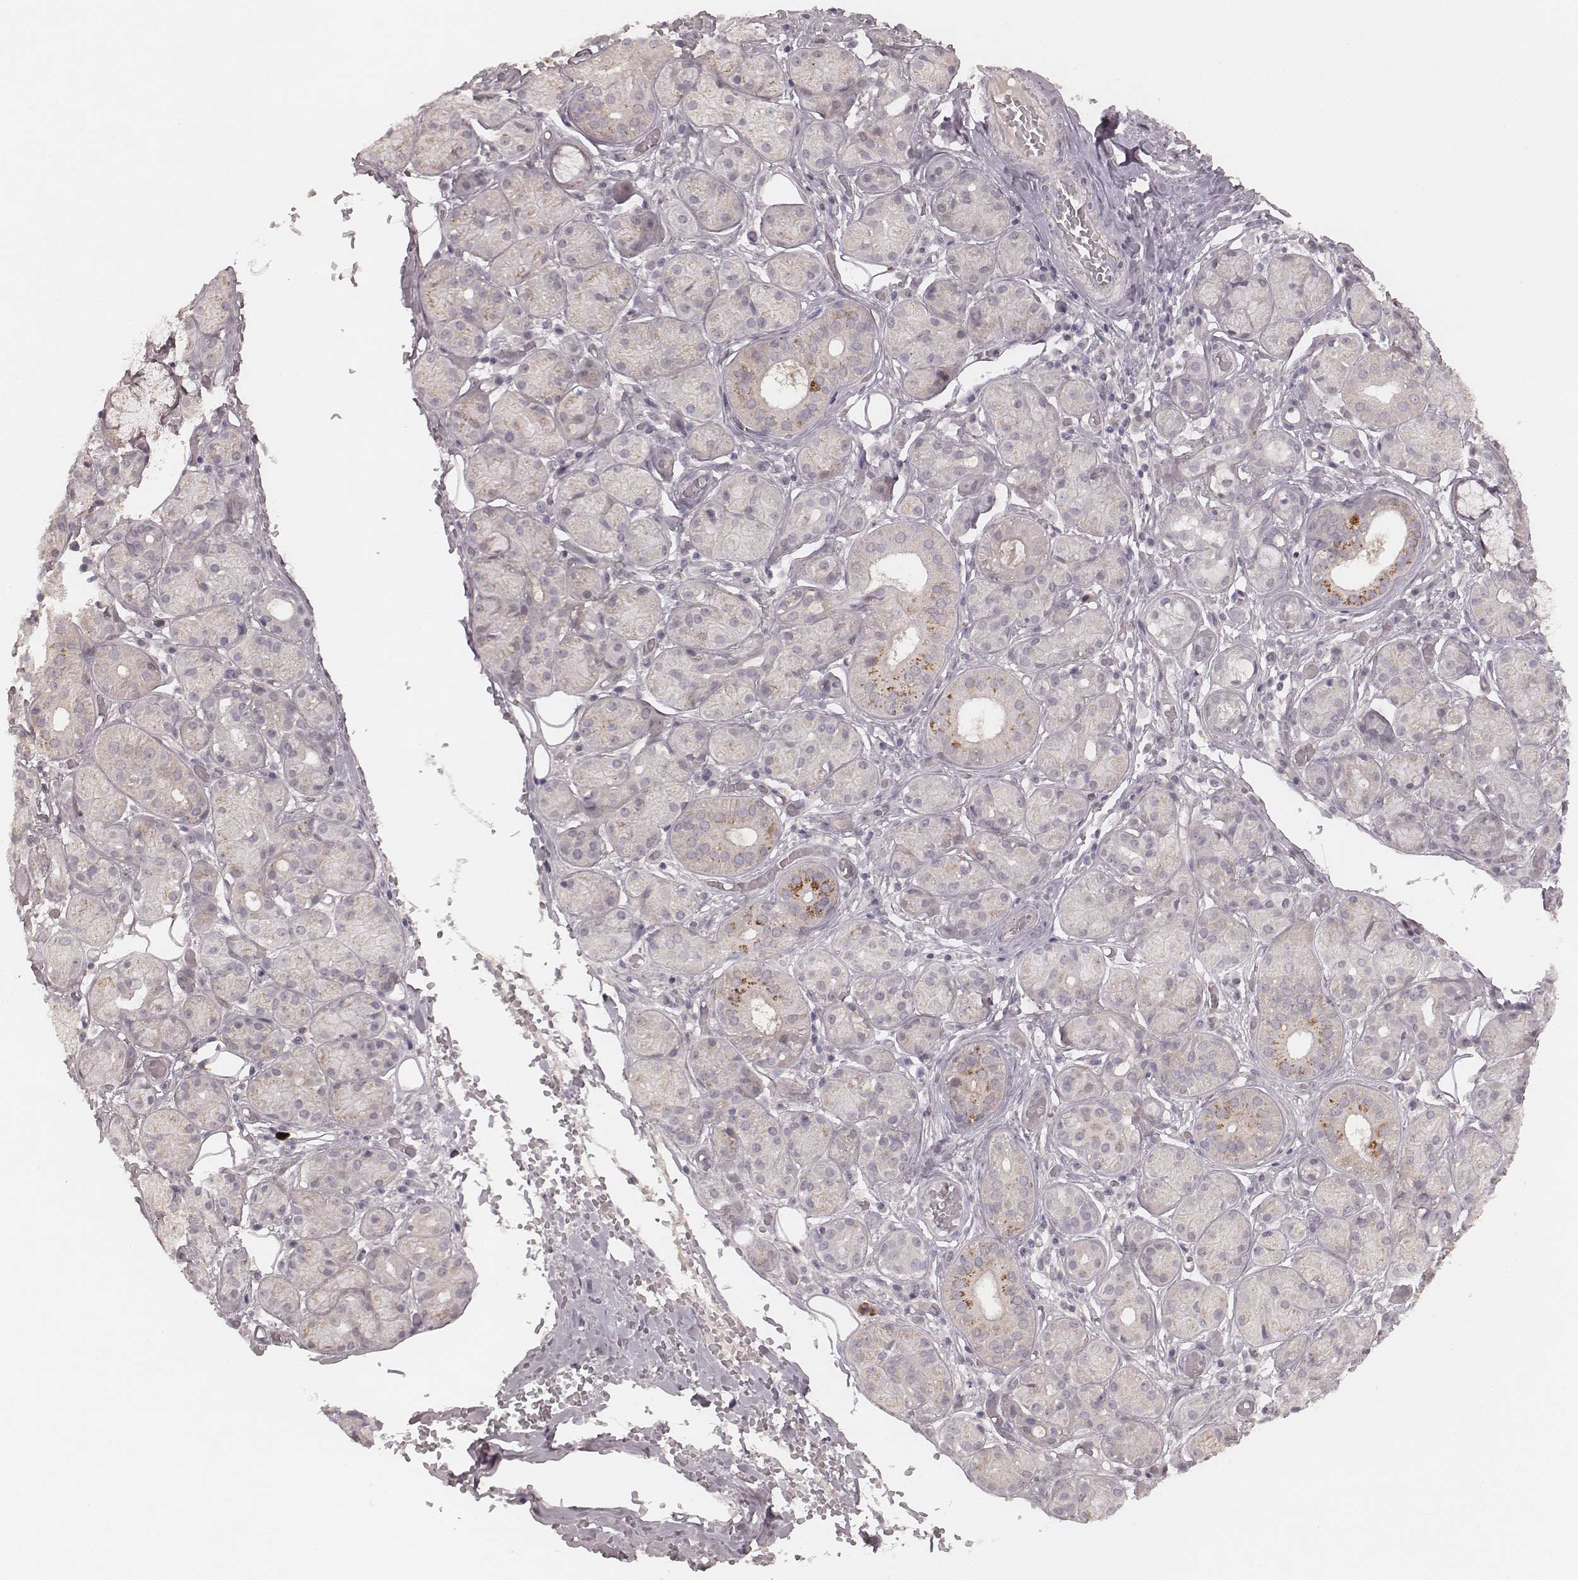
{"staining": {"intensity": "negative", "quantity": "none", "location": "none"}, "tissue": "salivary gland", "cell_type": "Glandular cells", "image_type": "normal", "snomed": [{"axis": "morphology", "description": "Normal tissue, NOS"}, {"axis": "topography", "description": "Salivary gland"}, {"axis": "topography", "description": "Peripheral nerve tissue"}], "caption": "A photomicrograph of human salivary gland is negative for staining in glandular cells.", "gene": "FAM13B", "patient": {"sex": "male", "age": 71}}